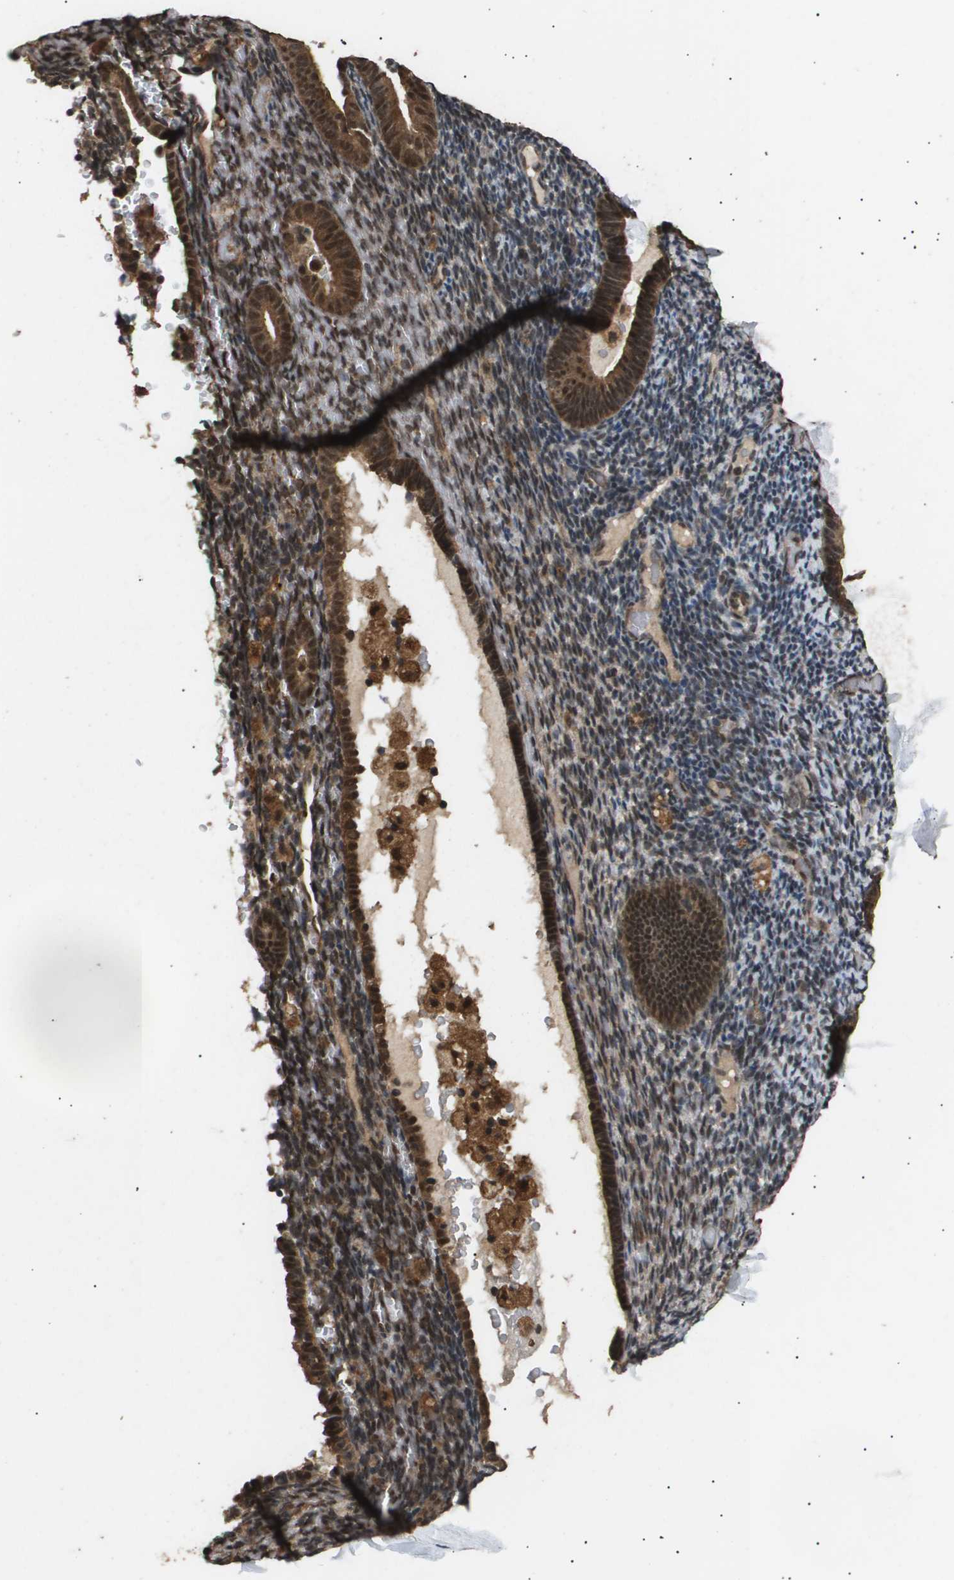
{"staining": {"intensity": "moderate", "quantity": "<25%", "location": "nuclear"}, "tissue": "endometrium", "cell_type": "Cells in endometrial stroma", "image_type": "normal", "snomed": [{"axis": "morphology", "description": "Normal tissue, NOS"}, {"axis": "topography", "description": "Endometrium"}], "caption": "Immunohistochemical staining of unremarkable endometrium exhibits moderate nuclear protein expression in approximately <25% of cells in endometrial stroma.", "gene": "ING1", "patient": {"sex": "female", "age": 51}}